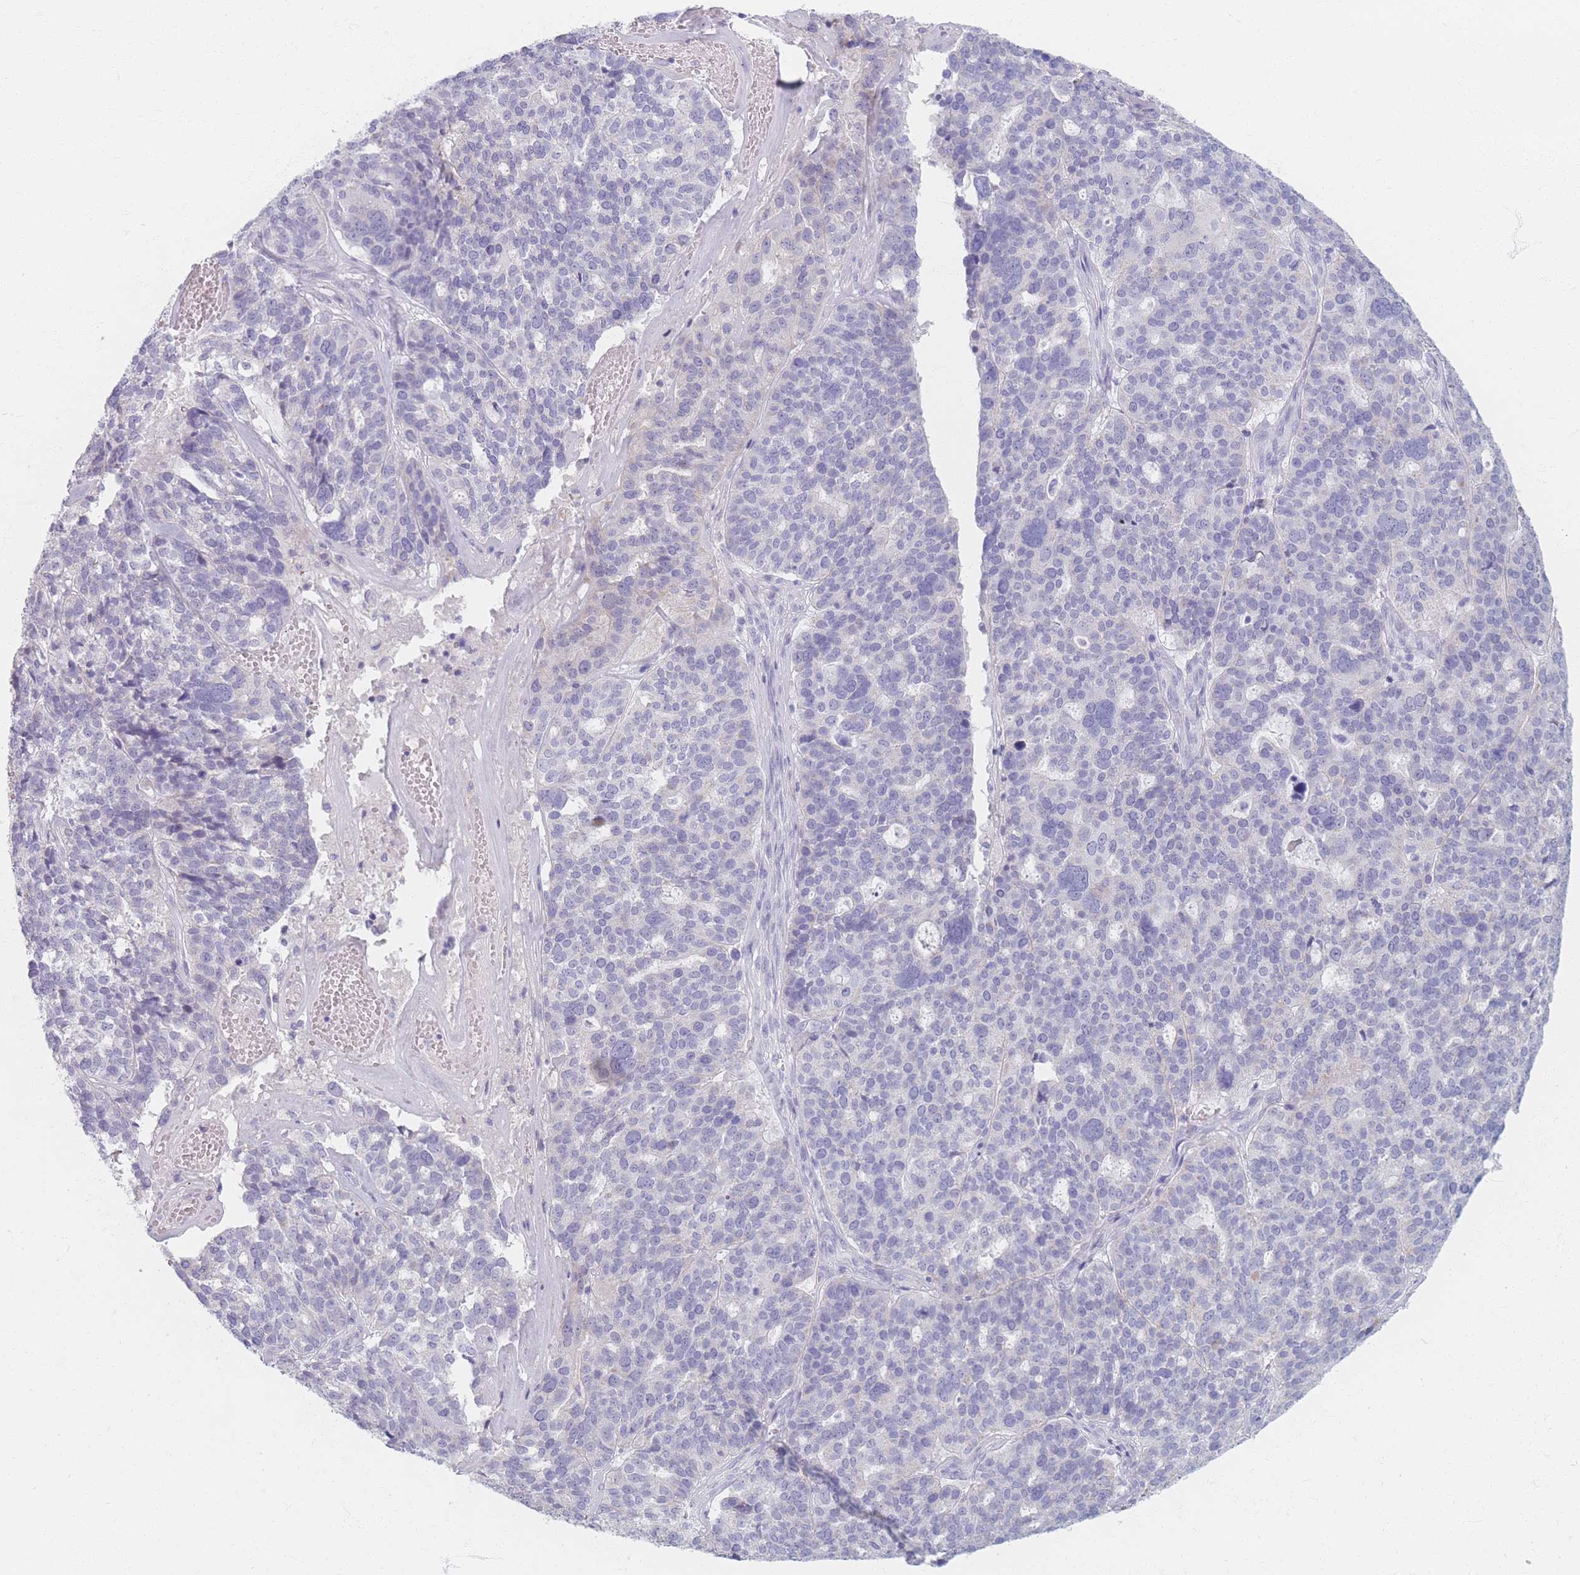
{"staining": {"intensity": "negative", "quantity": "none", "location": "none"}, "tissue": "ovarian cancer", "cell_type": "Tumor cells", "image_type": "cancer", "snomed": [{"axis": "morphology", "description": "Cystadenocarcinoma, serous, NOS"}, {"axis": "topography", "description": "Ovary"}], "caption": "High power microscopy micrograph of an immunohistochemistry (IHC) photomicrograph of ovarian serous cystadenocarcinoma, revealing no significant staining in tumor cells.", "gene": "PIGM", "patient": {"sex": "female", "age": 59}}